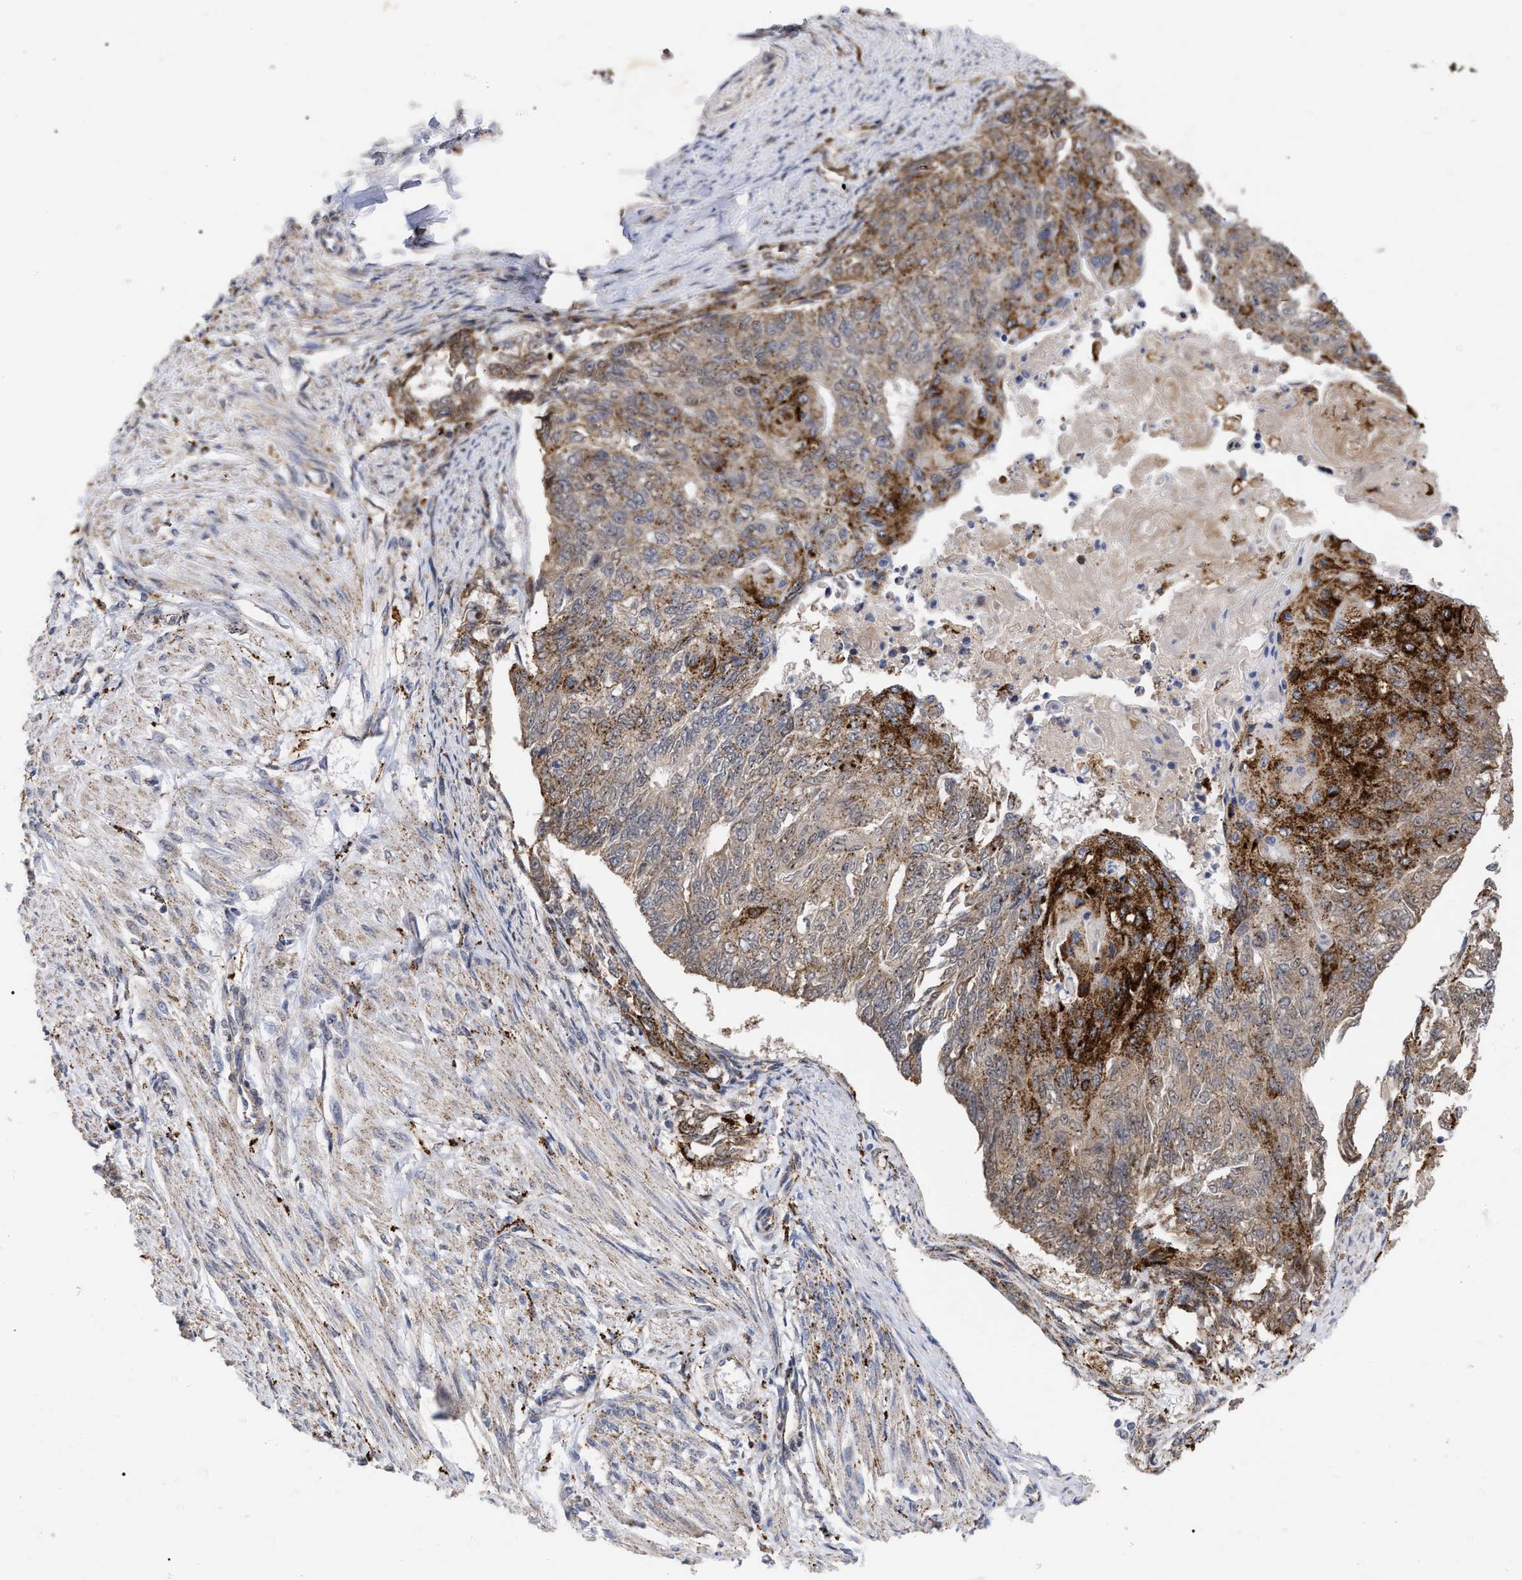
{"staining": {"intensity": "moderate", "quantity": ">75%", "location": "cytoplasmic/membranous"}, "tissue": "endometrial cancer", "cell_type": "Tumor cells", "image_type": "cancer", "snomed": [{"axis": "morphology", "description": "Adenocarcinoma, NOS"}, {"axis": "topography", "description": "Endometrium"}], "caption": "Immunohistochemical staining of human adenocarcinoma (endometrial) exhibits moderate cytoplasmic/membranous protein staining in approximately >75% of tumor cells.", "gene": "UPF1", "patient": {"sex": "female", "age": 32}}